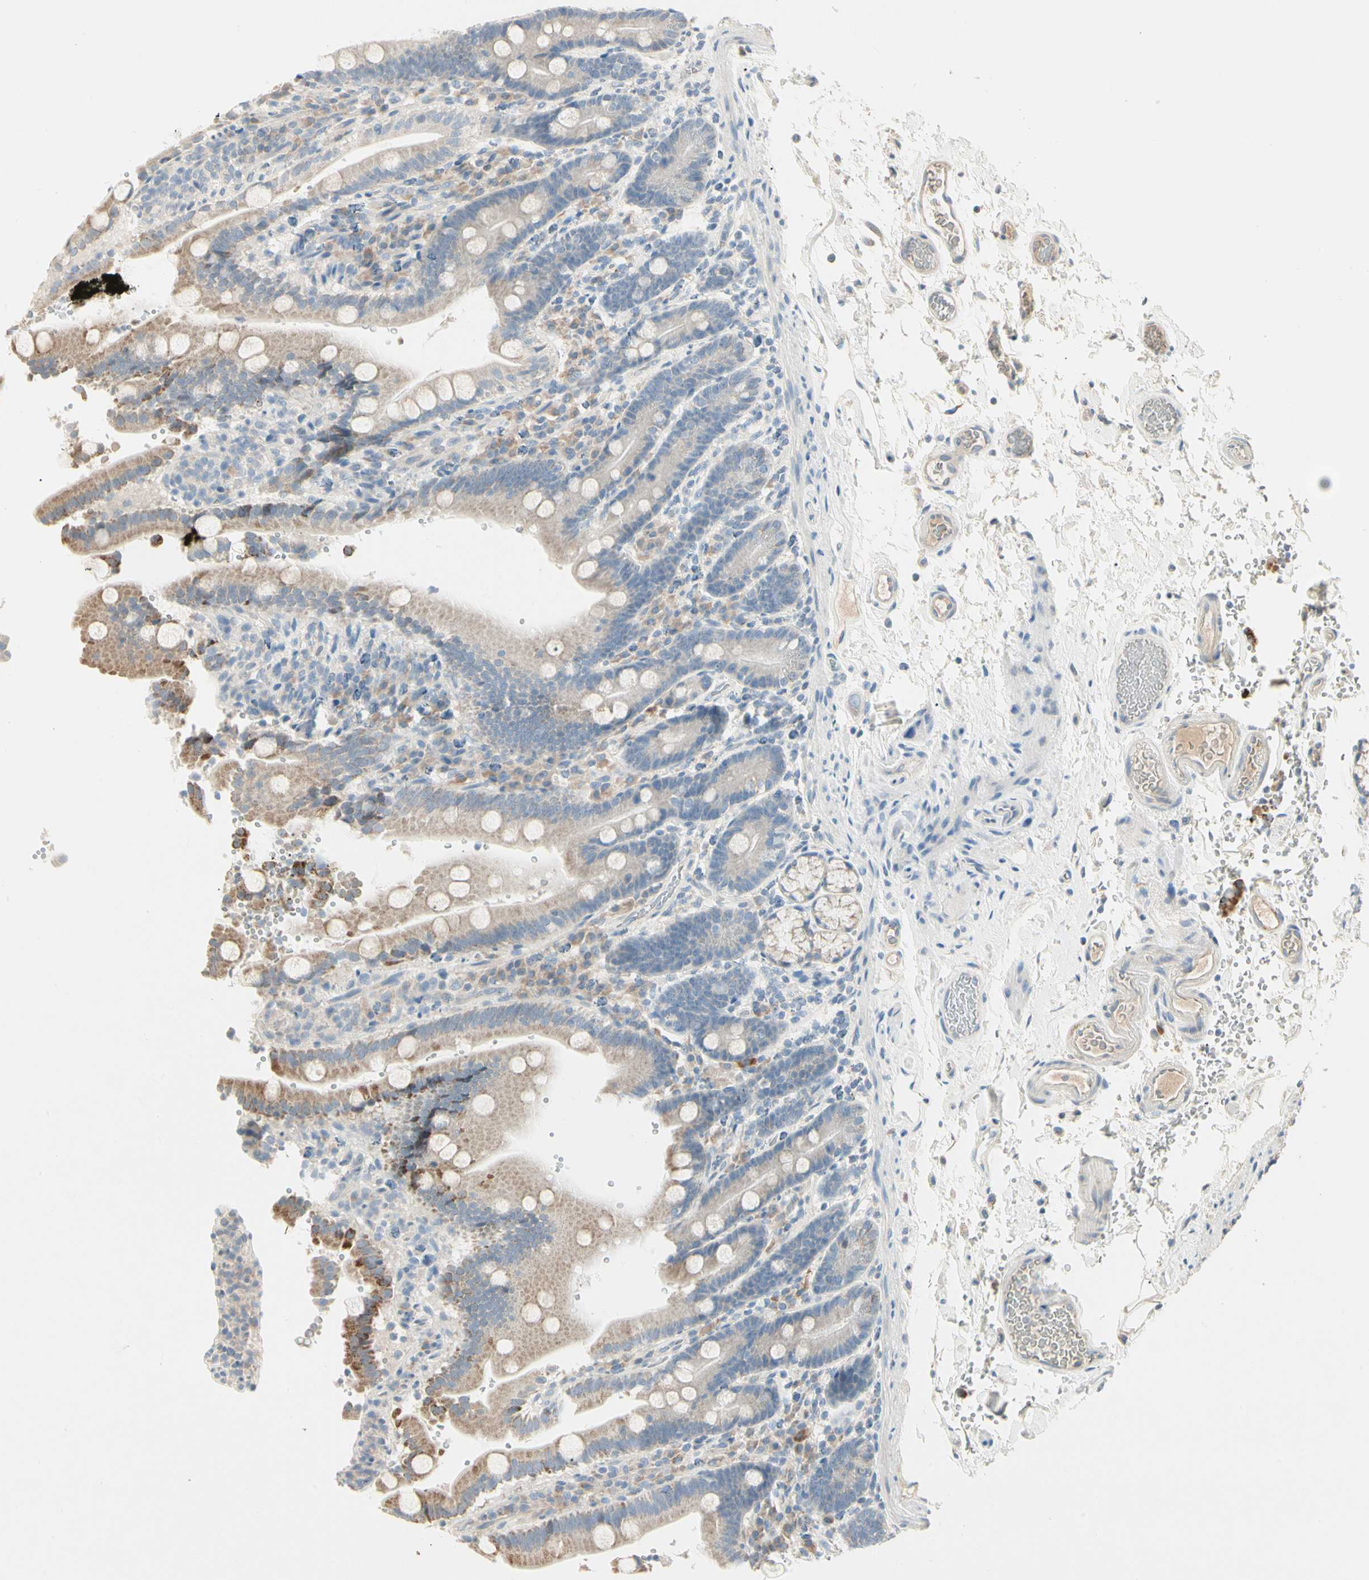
{"staining": {"intensity": "weak", "quantity": "25%-75%", "location": "cytoplasmic/membranous"}, "tissue": "duodenum", "cell_type": "Glandular cells", "image_type": "normal", "snomed": [{"axis": "morphology", "description": "Normal tissue, NOS"}, {"axis": "topography", "description": "Small intestine, NOS"}], "caption": "A micrograph of human duodenum stained for a protein exhibits weak cytoplasmic/membranous brown staining in glandular cells. (IHC, brightfield microscopy, high magnification).", "gene": "ALDH18A1", "patient": {"sex": "female", "age": 71}}